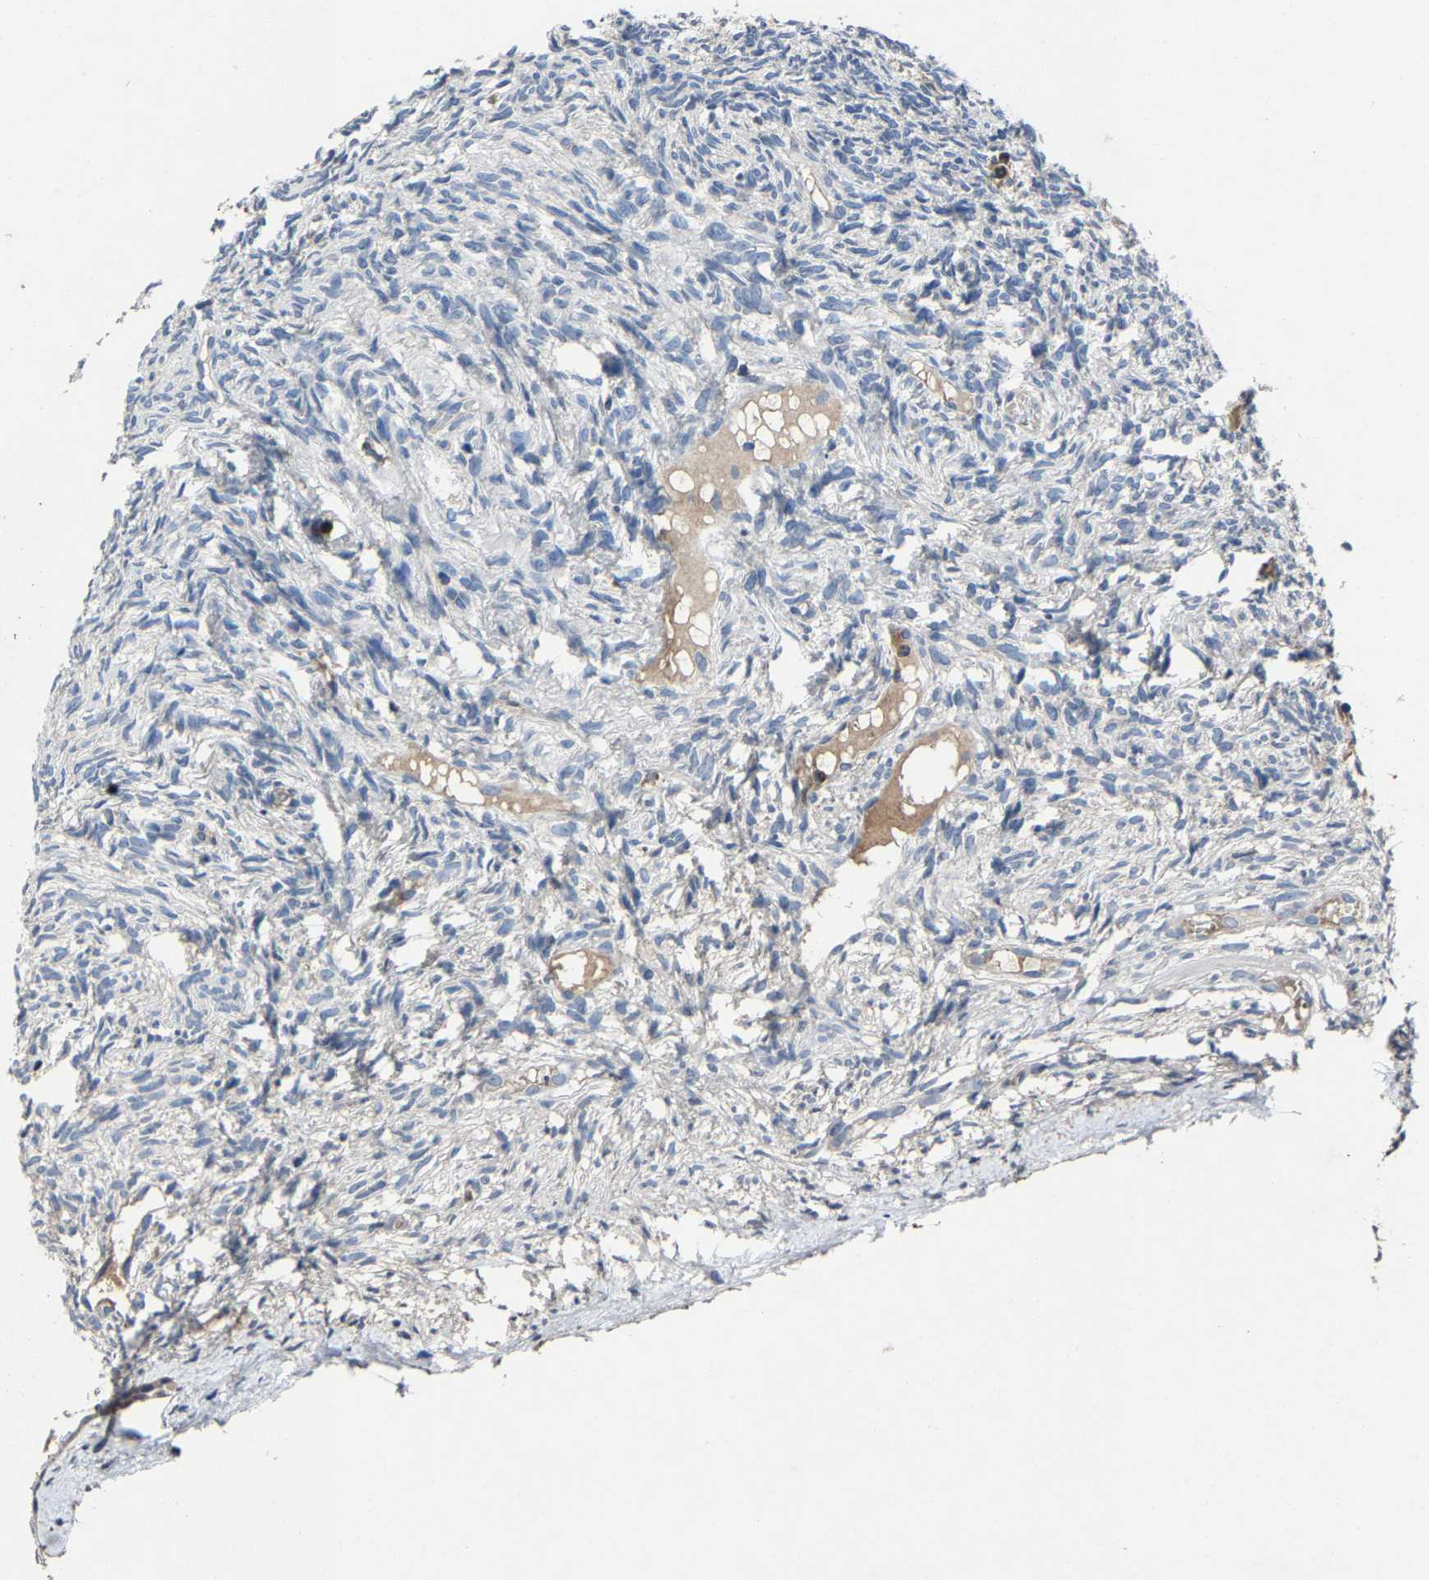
{"staining": {"intensity": "negative", "quantity": "none", "location": "none"}, "tissue": "ovary", "cell_type": "Ovarian stroma cells", "image_type": "normal", "snomed": [{"axis": "morphology", "description": "Normal tissue, NOS"}, {"axis": "topography", "description": "Ovary"}], "caption": "Ovarian stroma cells show no significant protein staining in unremarkable ovary. (DAB immunohistochemistry visualized using brightfield microscopy, high magnification).", "gene": "PCNX2", "patient": {"sex": "female", "age": 33}}